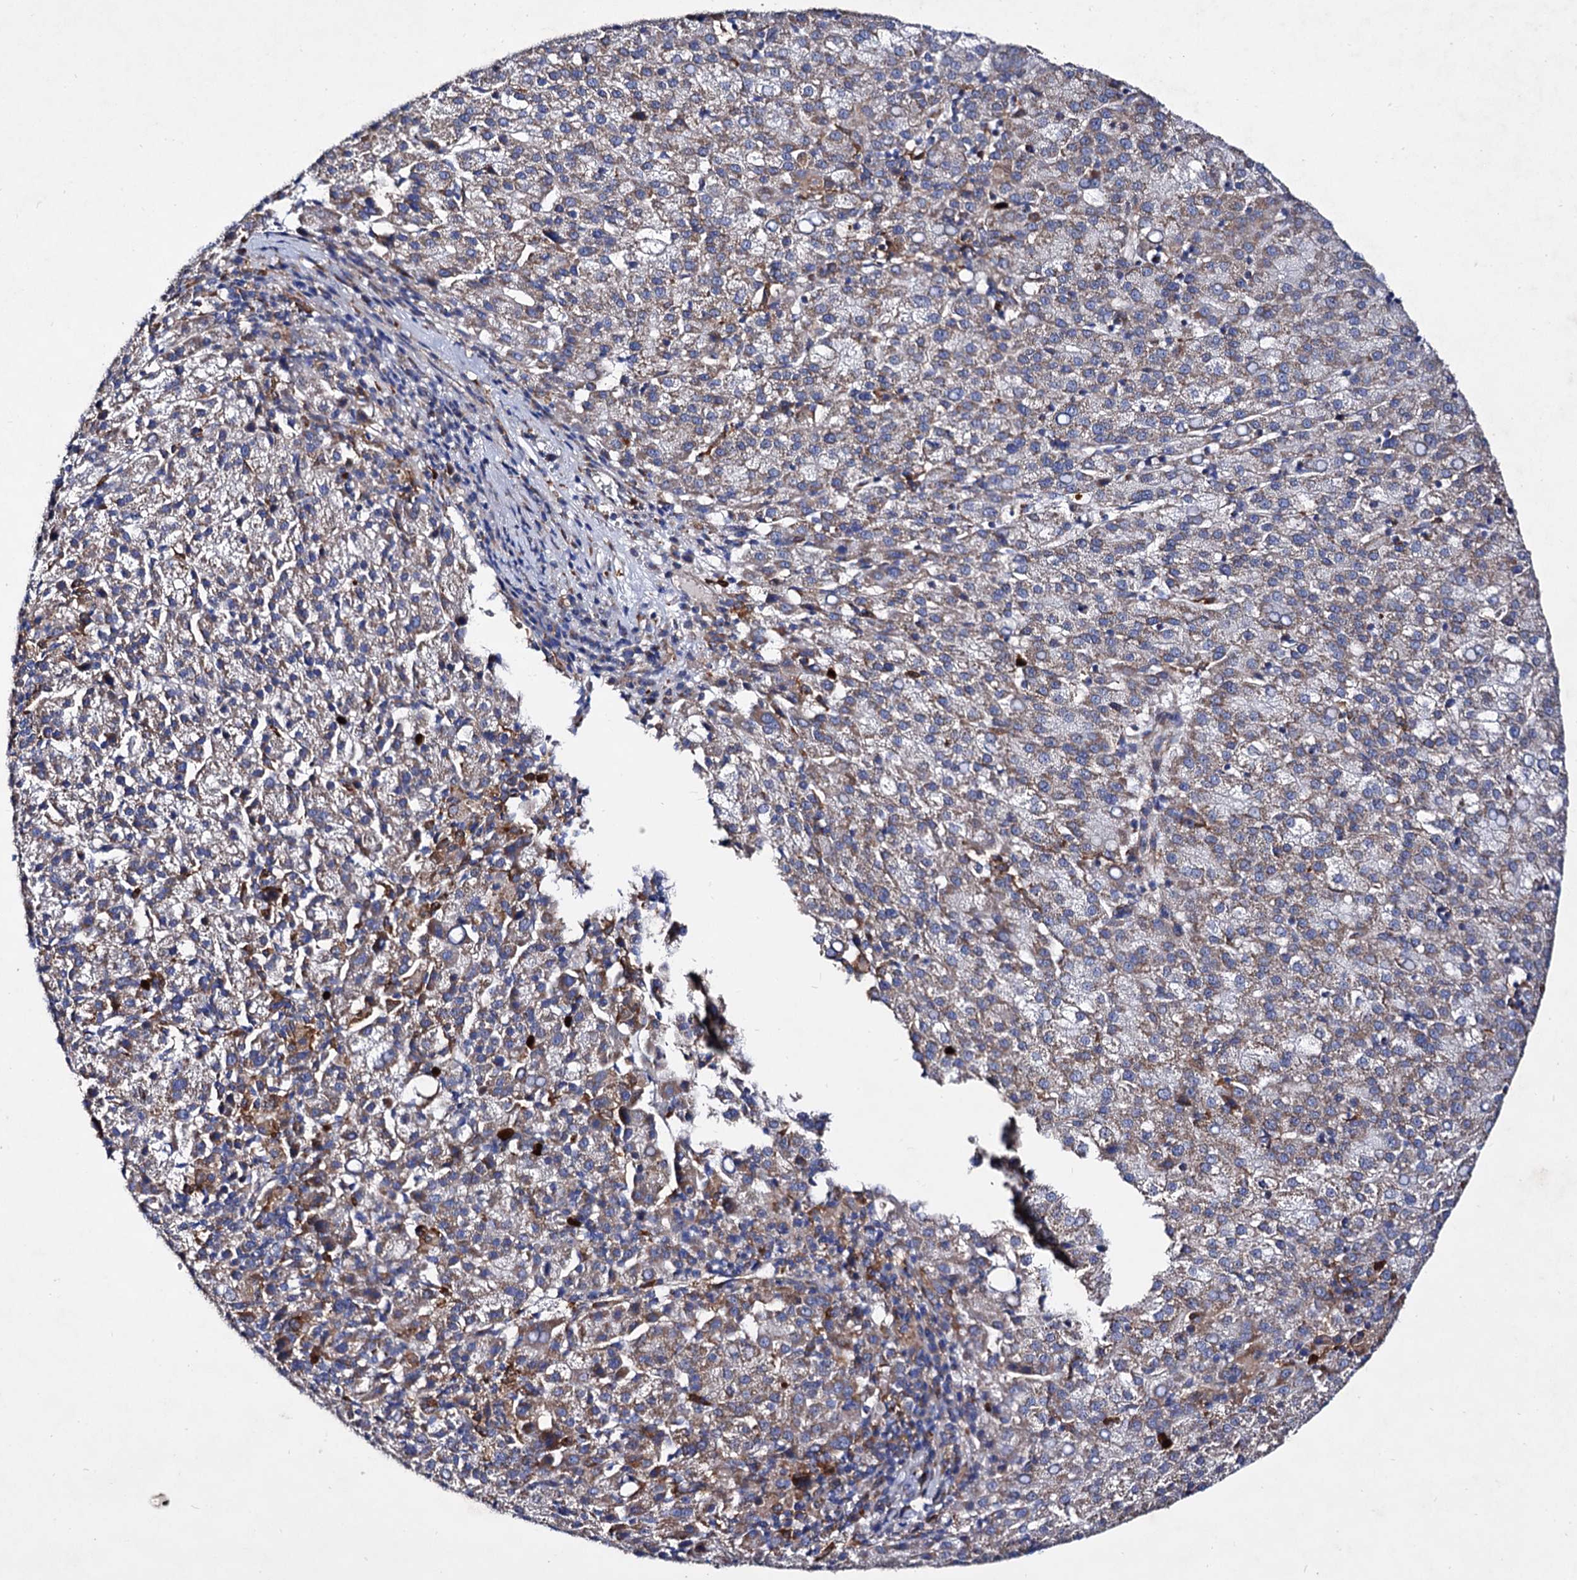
{"staining": {"intensity": "weak", "quantity": "<25%", "location": "cytoplasmic/membranous"}, "tissue": "liver cancer", "cell_type": "Tumor cells", "image_type": "cancer", "snomed": [{"axis": "morphology", "description": "Carcinoma, Hepatocellular, NOS"}, {"axis": "topography", "description": "Liver"}], "caption": "High magnification brightfield microscopy of liver cancer stained with DAB (brown) and counterstained with hematoxylin (blue): tumor cells show no significant staining.", "gene": "ACAD9", "patient": {"sex": "female", "age": 58}}